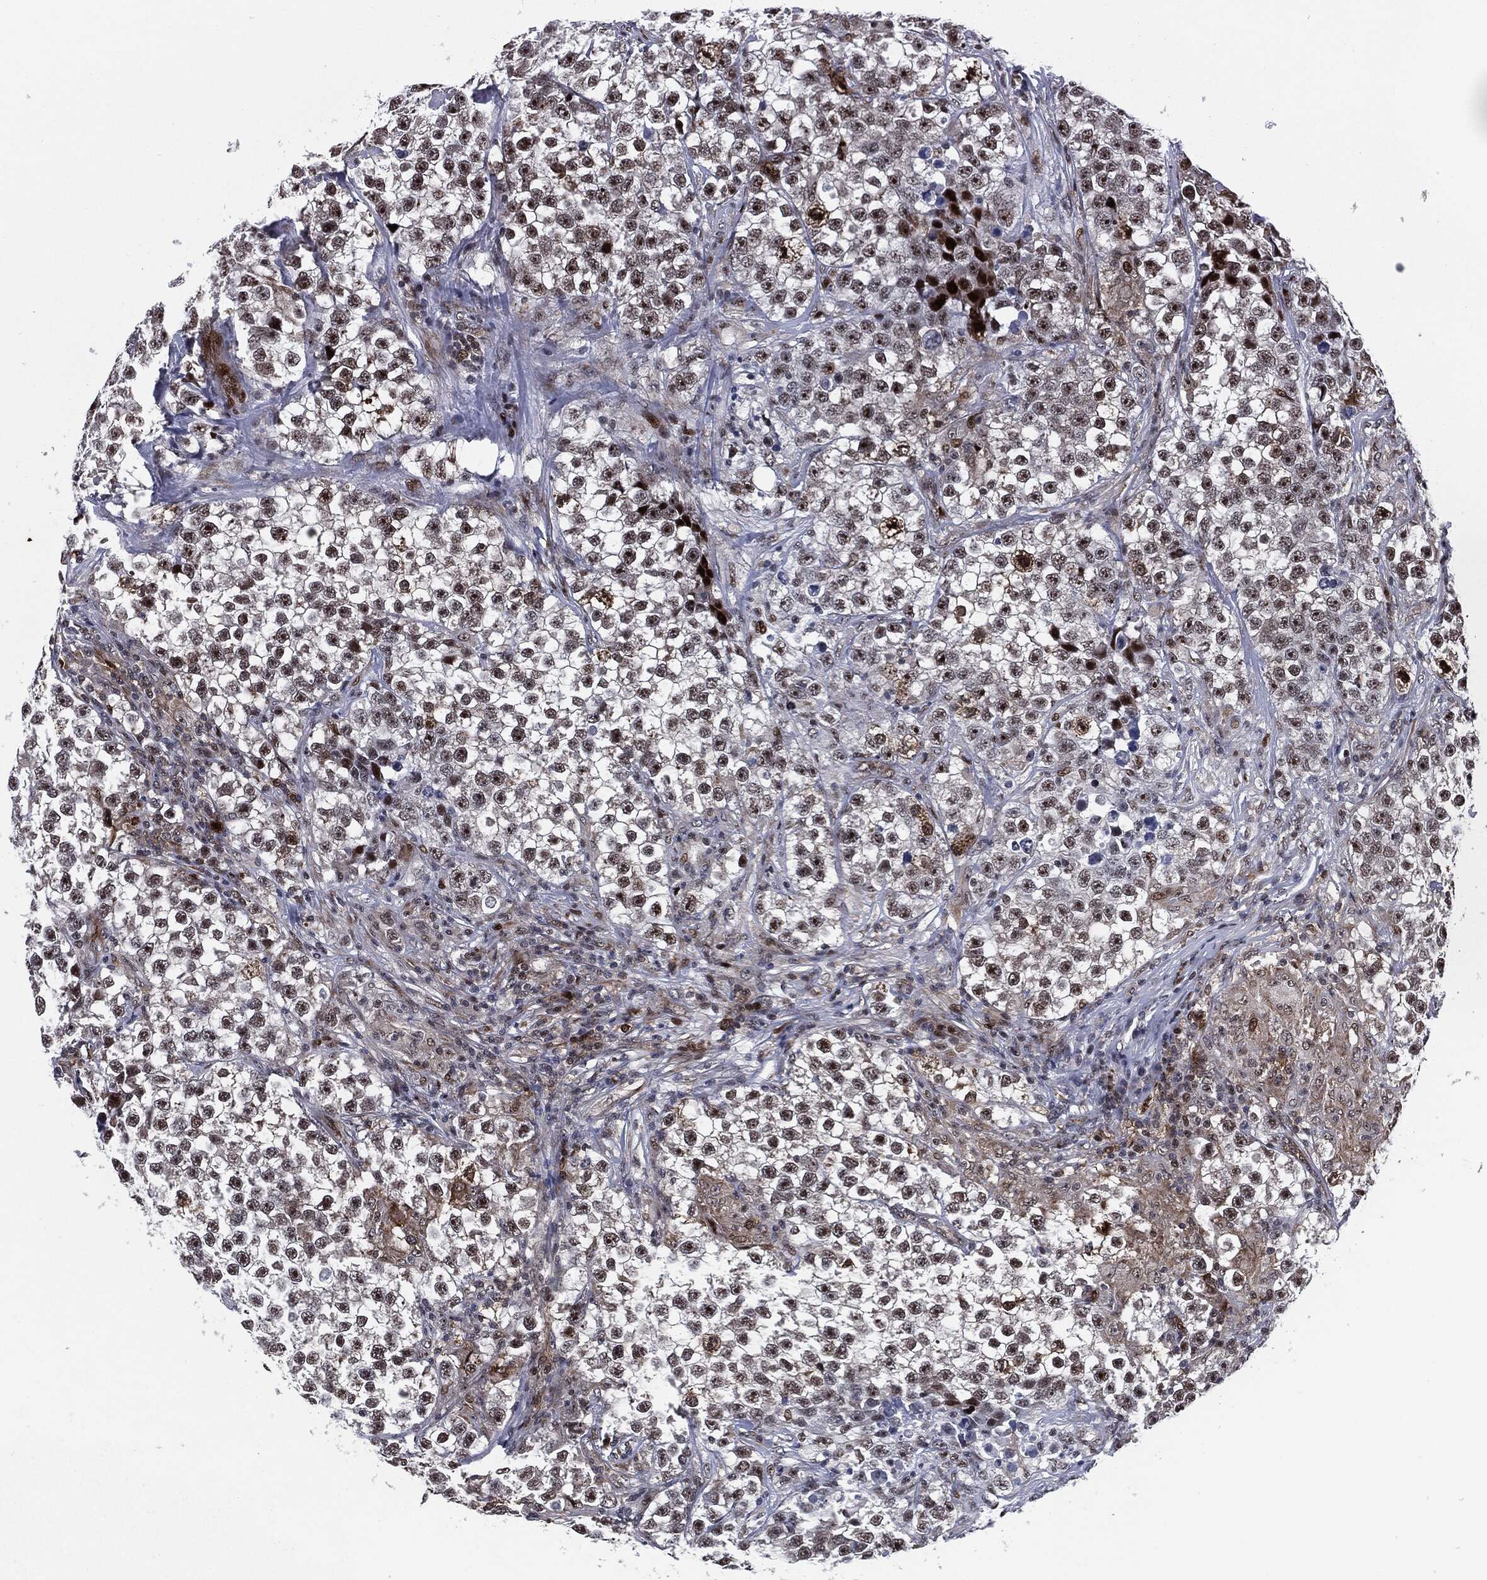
{"staining": {"intensity": "strong", "quantity": "<25%", "location": "nuclear"}, "tissue": "testis cancer", "cell_type": "Tumor cells", "image_type": "cancer", "snomed": [{"axis": "morphology", "description": "Seminoma, NOS"}, {"axis": "topography", "description": "Testis"}], "caption": "Immunohistochemical staining of human testis cancer reveals strong nuclear protein staining in approximately <25% of tumor cells. (DAB IHC with brightfield microscopy, high magnification).", "gene": "AKT2", "patient": {"sex": "male", "age": 46}}